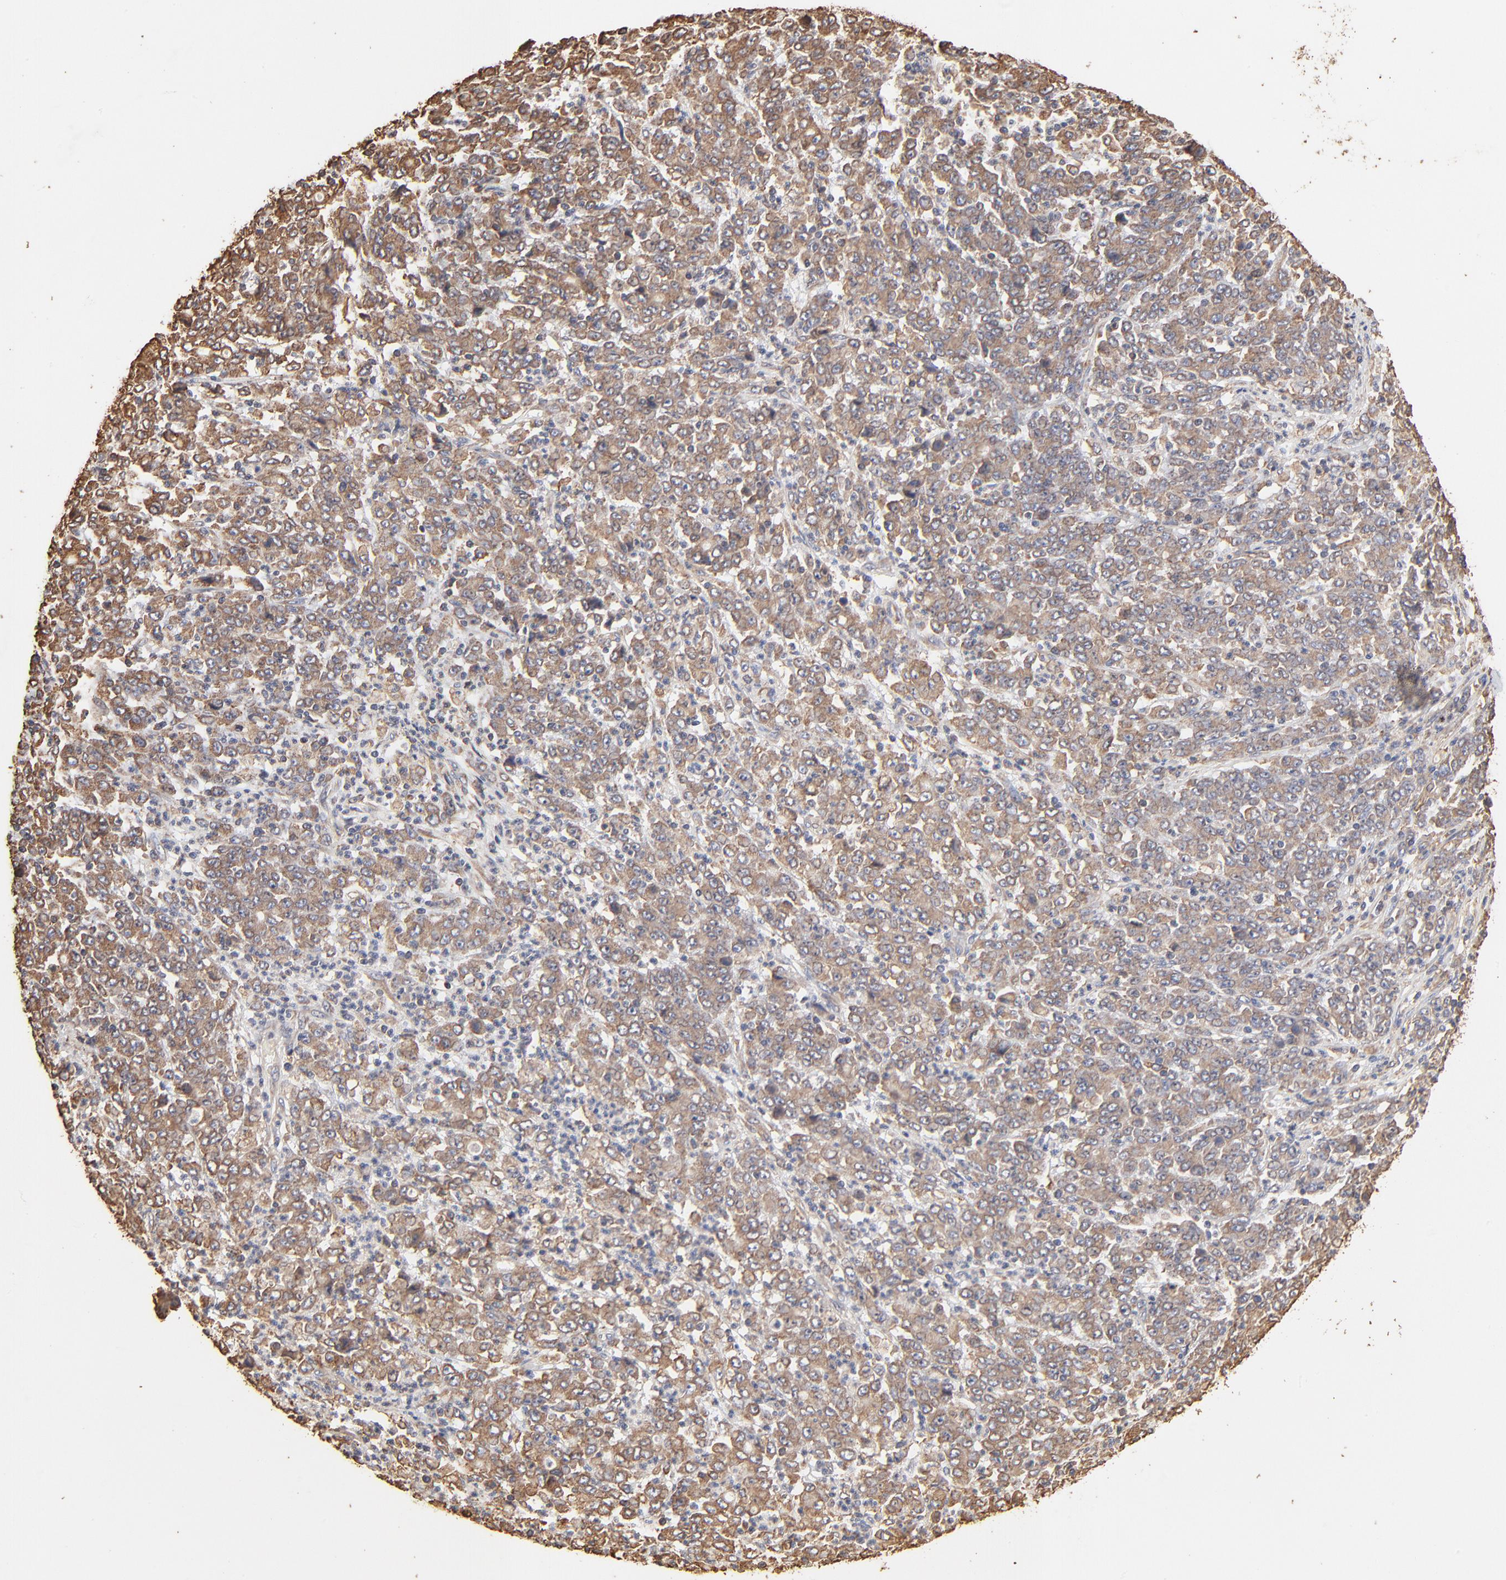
{"staining": {"intensity": "moderate", "quantity": ">75%", "location": "cytoplasmic/membranous"}, "tissue": "stomach cancer", "cell_type": "Tumor cells", "image_type": "cancer", "snomed": [{"axis": "morphology", "description": "Adenocarcinoma, NOS"}, {"axis": "topography", "description": "Stomach, lower"}], "caption": "Stomach adenocarcinoma tissue exhibits moderate cytoplasmic/membranous expression in approximately >75% of tumor cells, visualized by immunohistochemistry.", "gene": "PDIA3", "patient": {"sex": "female", "age": 71}}